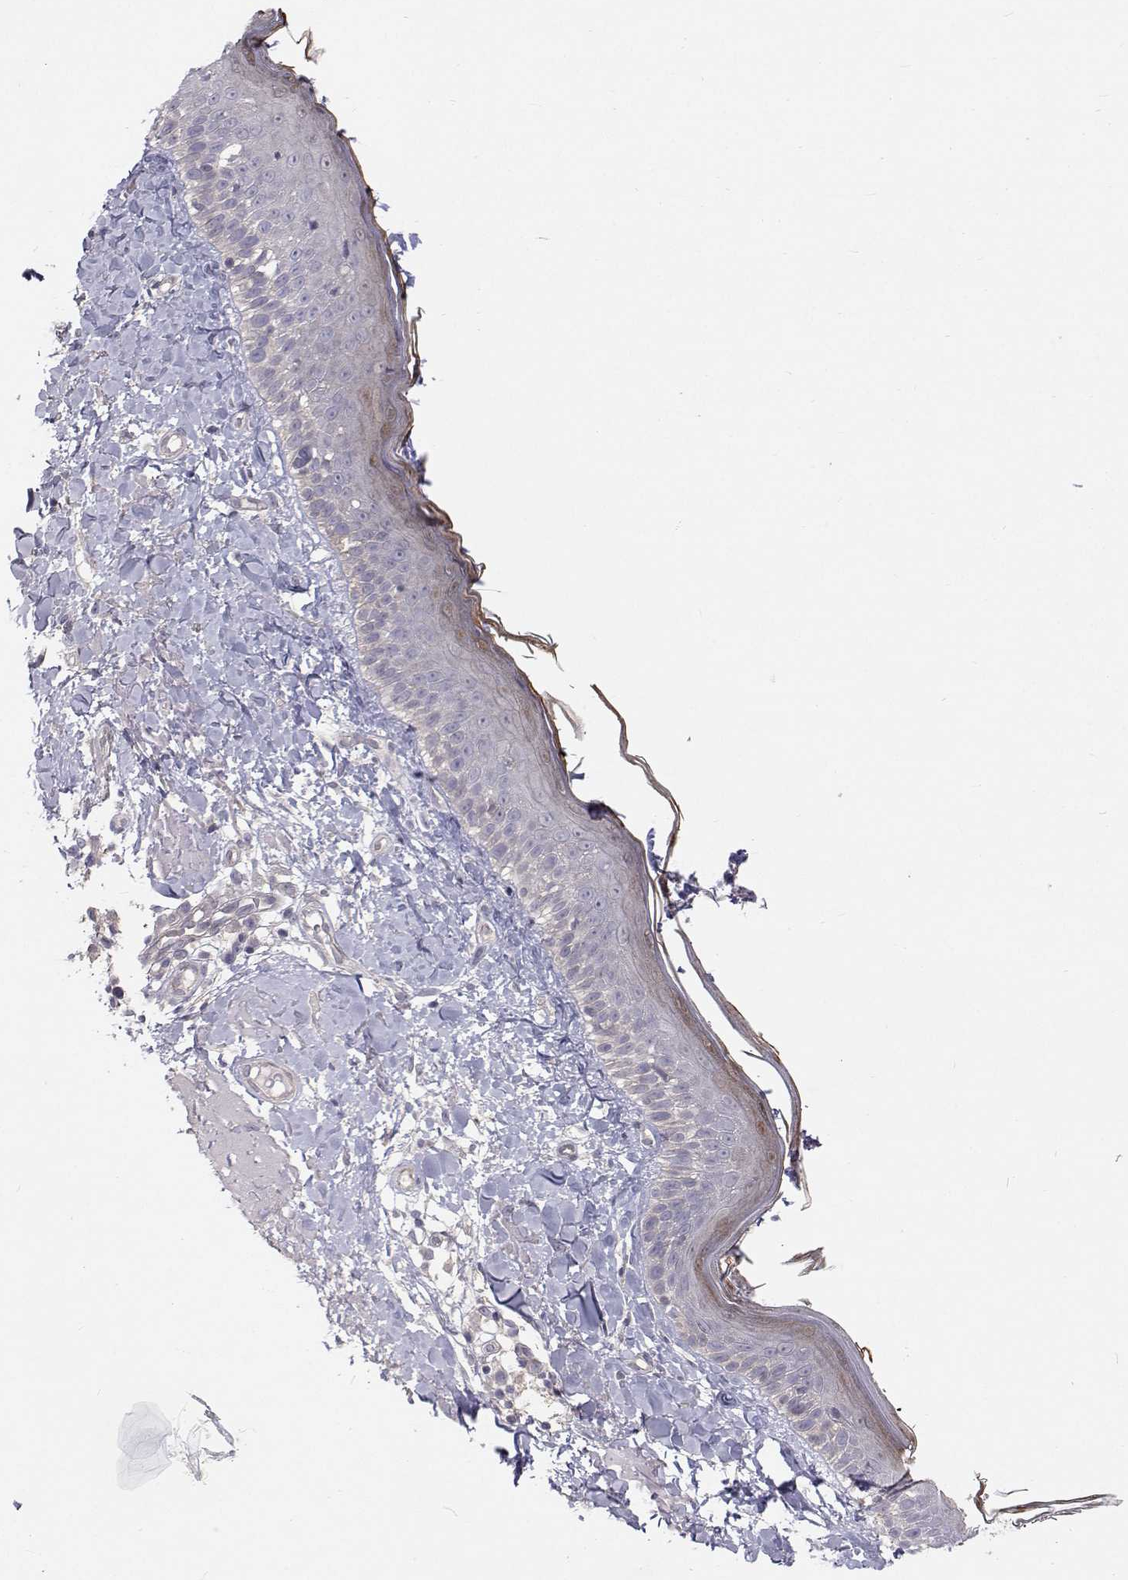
{"staining": {"intensity": "negative", "quantity": "none", "location": "none"}, "tissue": "skin", "cell_type": "Fibroblasts", "image_type": "normal", "snomed": [{"axis": "morphology", "description": "Normal tissue, NOS"}, {"axis": "topography", "description": "Skin"}], "caption": "This is an IHC histopathology image of normal skin. There is no expression in fibroblasts.", "gene": "MYPN", "patient": {"sex": "male", "age": 73}}